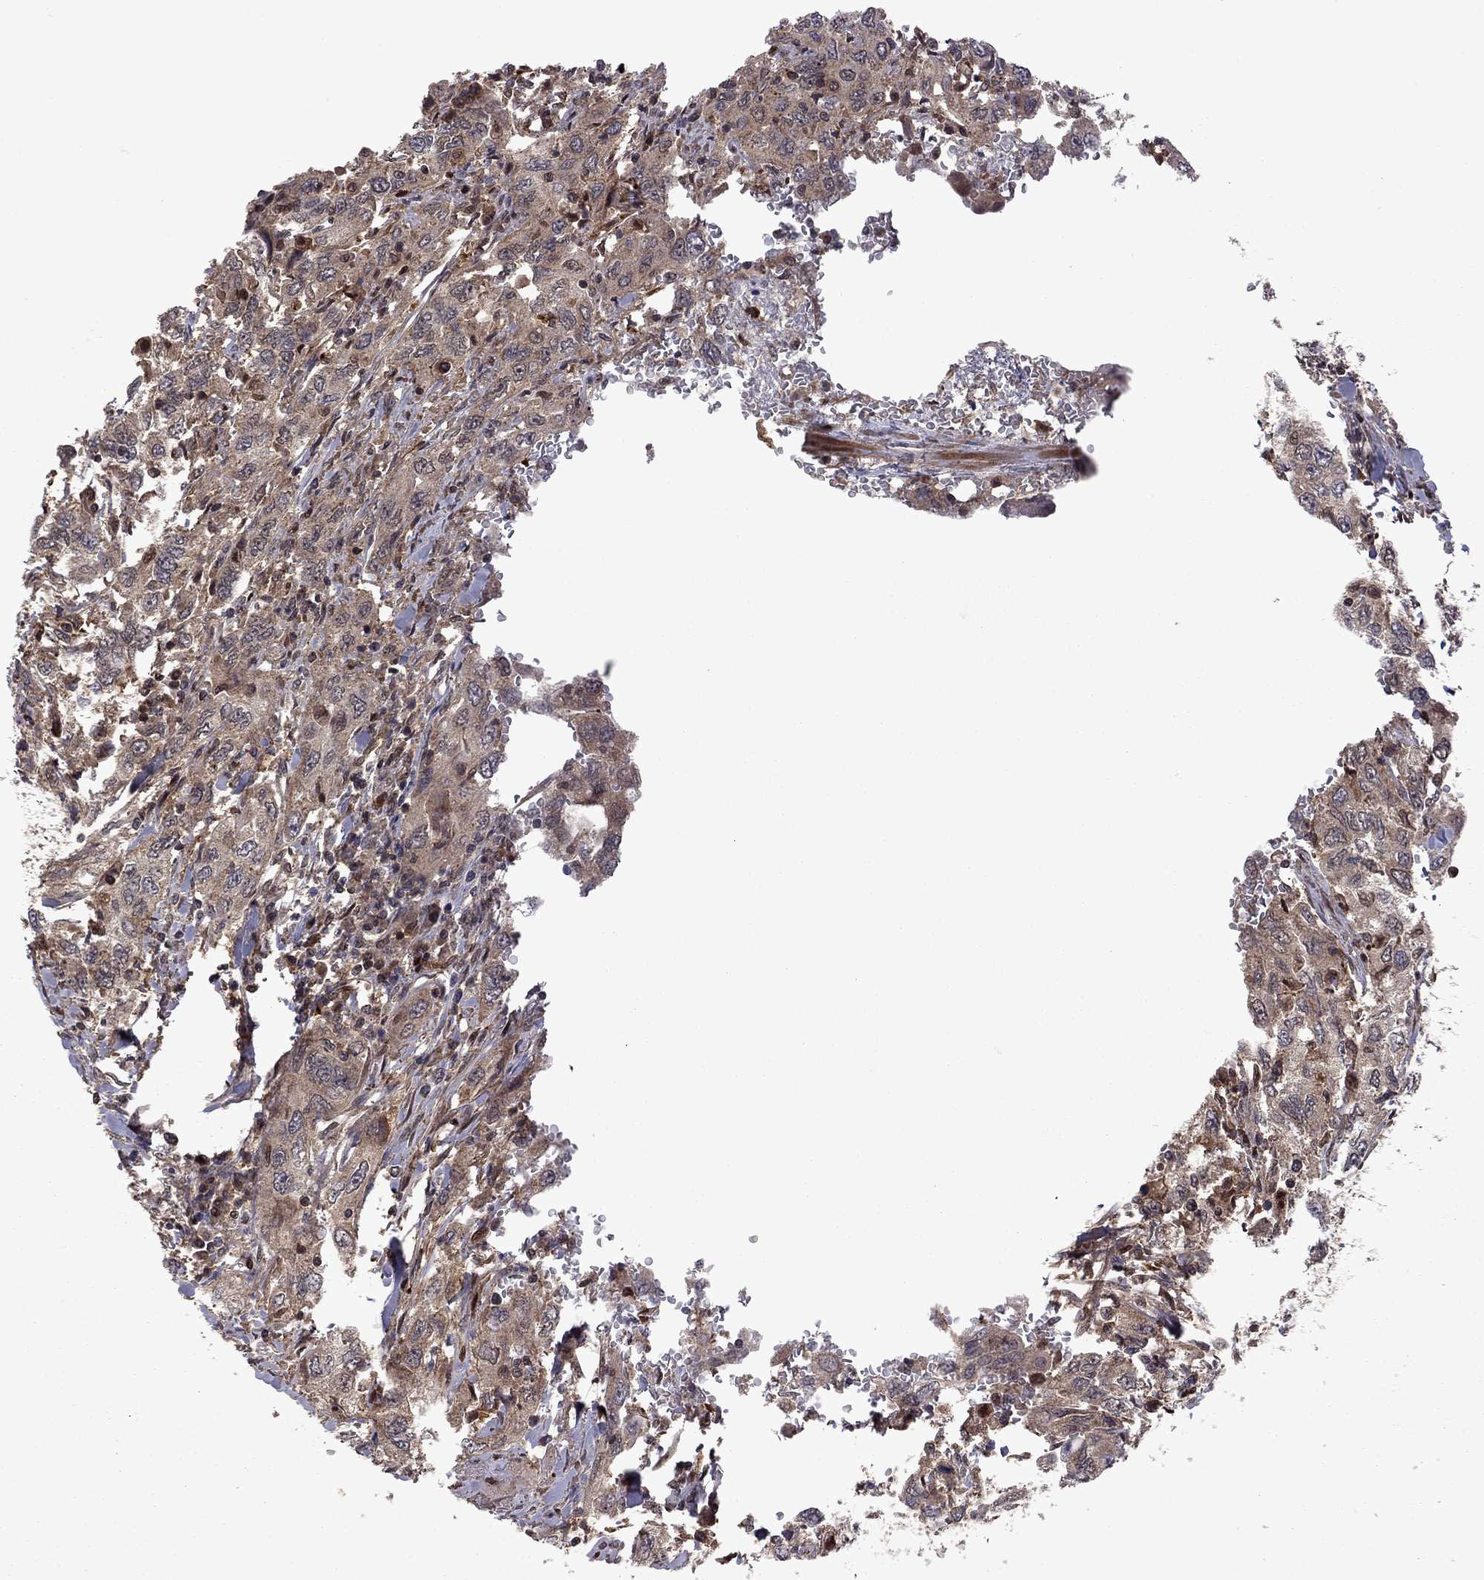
{"staining": {"intensity": "moderate", "quantity": ">75%", "location": "cytoplasmic/membranous"}, "tissue": "urothelial cancer", "cell_type": "Tumor cells", "image_type": "cancer", "snomed": [{"axis": "morphology", "description": "Urothelial carcinoma, High grade"}, {"axis": "topography", "description": "Urinary bladder"}], "caption": "Urothelial cancer stained for a protein (brown) reveals moderate cytoplasmic/membranous positive positivity in approximately >75% of tumor cells.", "gene": "IPP", "patient": {"sex": "male", "age": 76}}